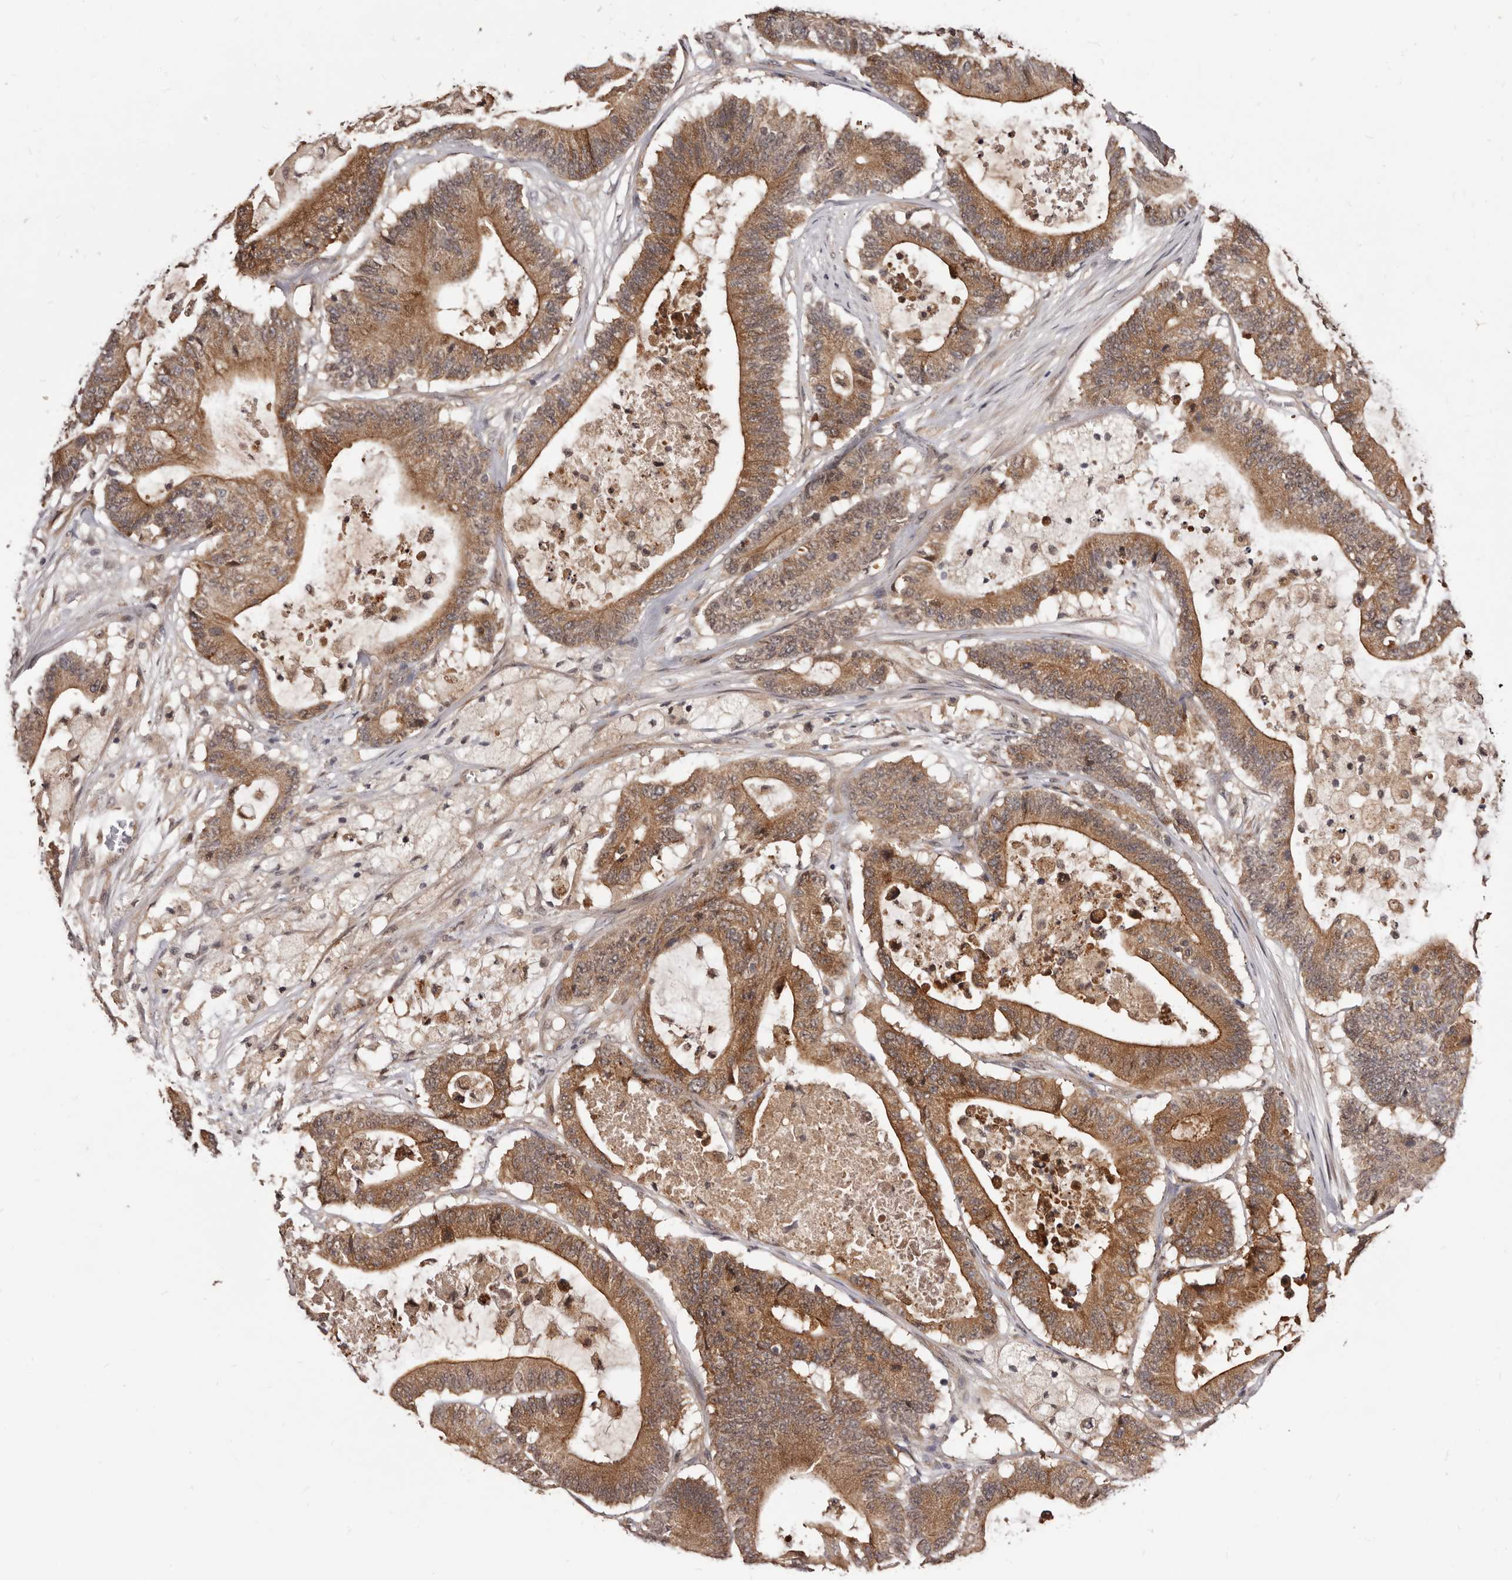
{"staining": {"intensity": "moderate", "quantity": ">75%", "location": "cytoplasmic/membranous"}, "tissue": "colorectal cancer", "cell_type": "Tumor cells", "image_type": "cancer", "snomed": [{"axis": "morphology", "description": "Adenocarcinoma, NOS"}, {"axis": "topography", "description": "Colon"}], "caption": "Brown immunohistochemical staining in human colorectal adenocarcinoma displays moderate cytoplasmic/membranous staining in approximately >75% of tumor cells.", "gene": "MDP1", "patient": {"sex": "female", "age": 84}}